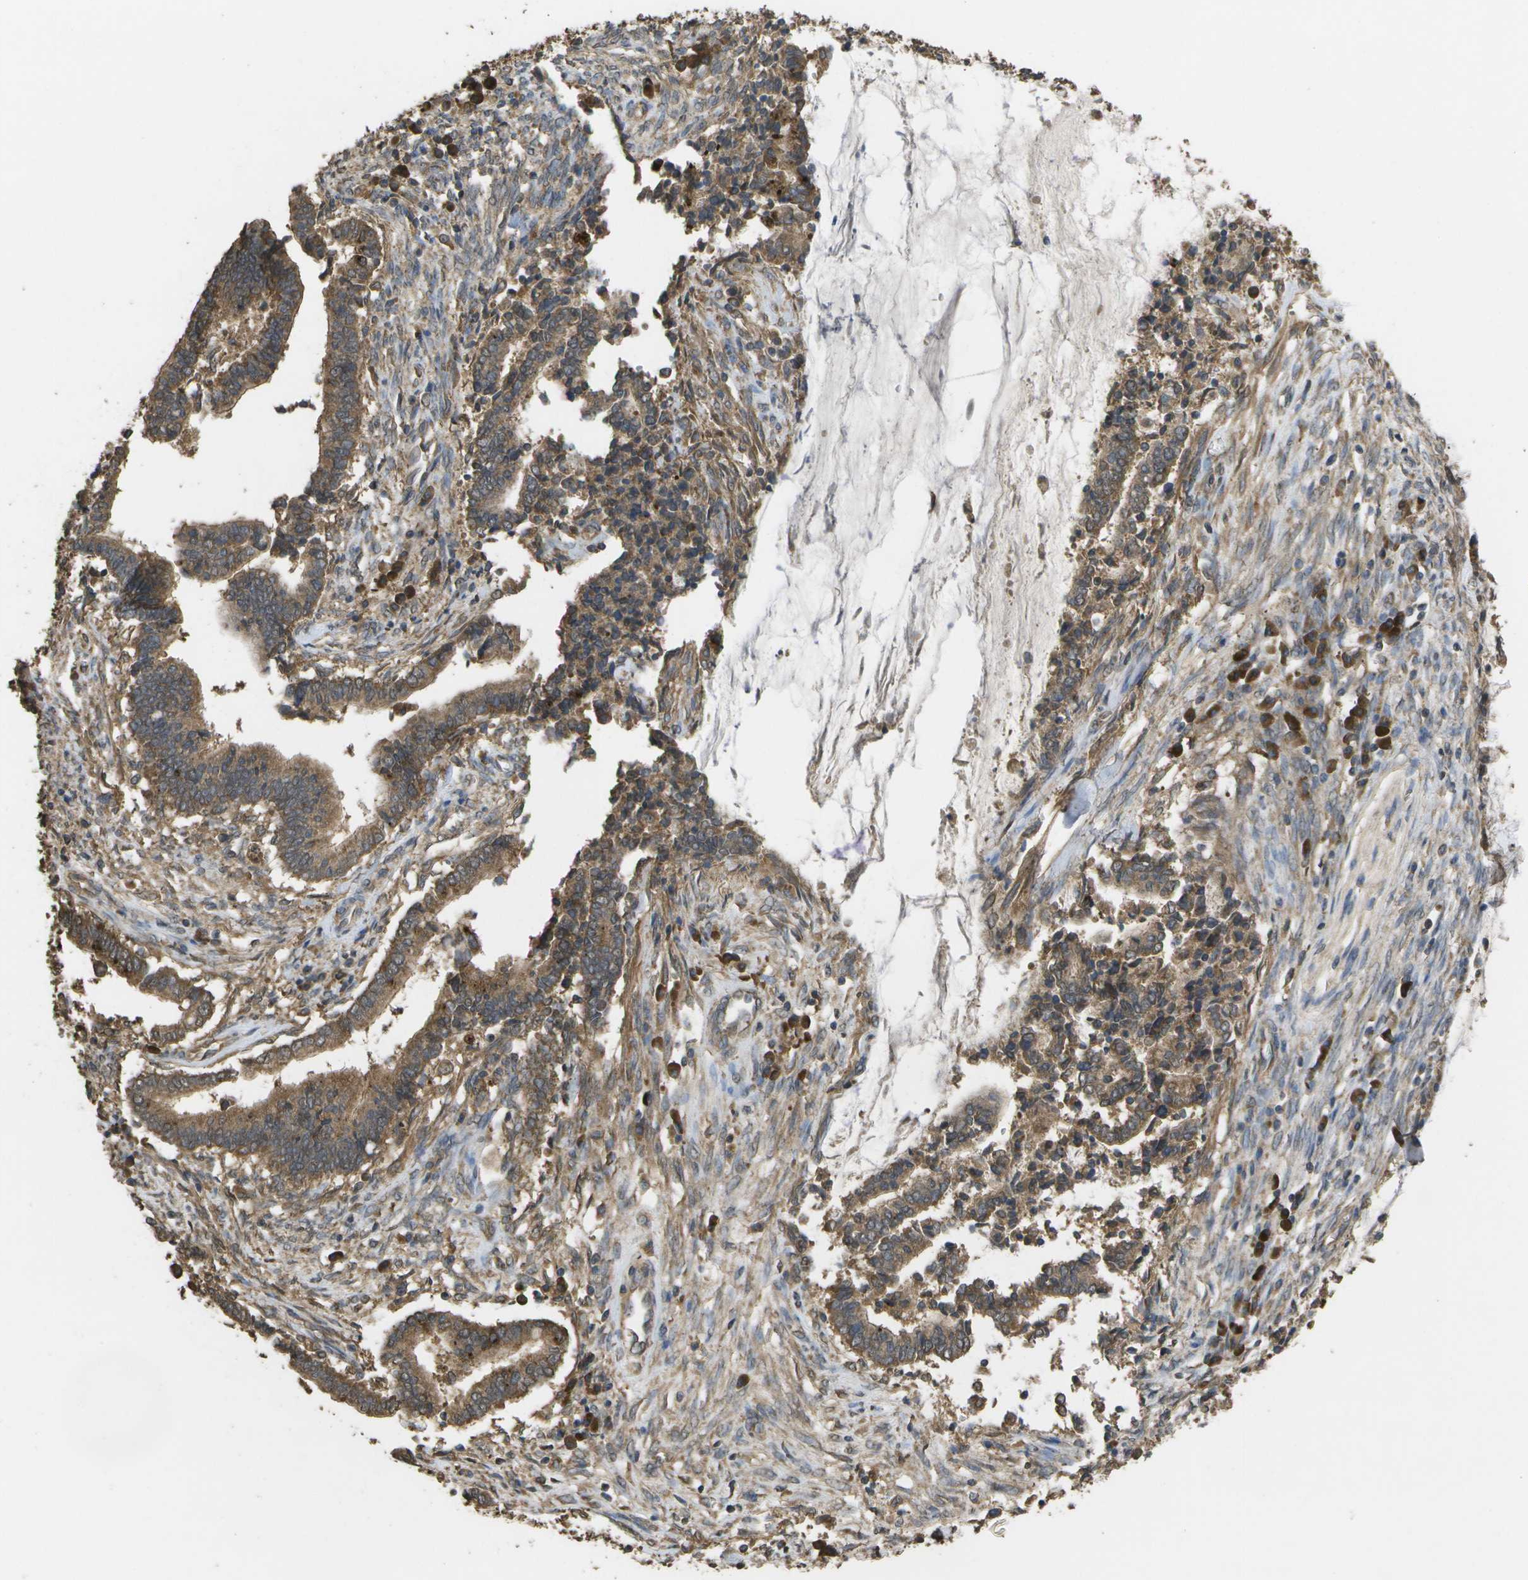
{"staining": {"intensity": "moderate", "quantity": ">75%", "location": "cytoplasmic/membranous"}, "tissue": "cervical cancer", "cell_type": "Tumor cells", "image_type": "cancer", "snomed": [{"axis": "morphology", "description": "Adenocarcinoma, NOS"}, {"axis": "topography", "description": "Cervix"}], "caption": "Immunohistochemistry (IHC) staining of cervical cancer (adenocarcinoma), which demonstrates medium levels of moderate cytoplasmic/membranous positivity in approximately >75% of tumor cells indicating moderate cytoplasmic/membranous protein positivity. The staining was performed using DAB (3,3'-diaminobenzidine) (brown) for protein detection and nuclei were counterstained in hematoxylin (blue).", "gene": "SACS", "patient": {"sex": "female", "age": 44}}